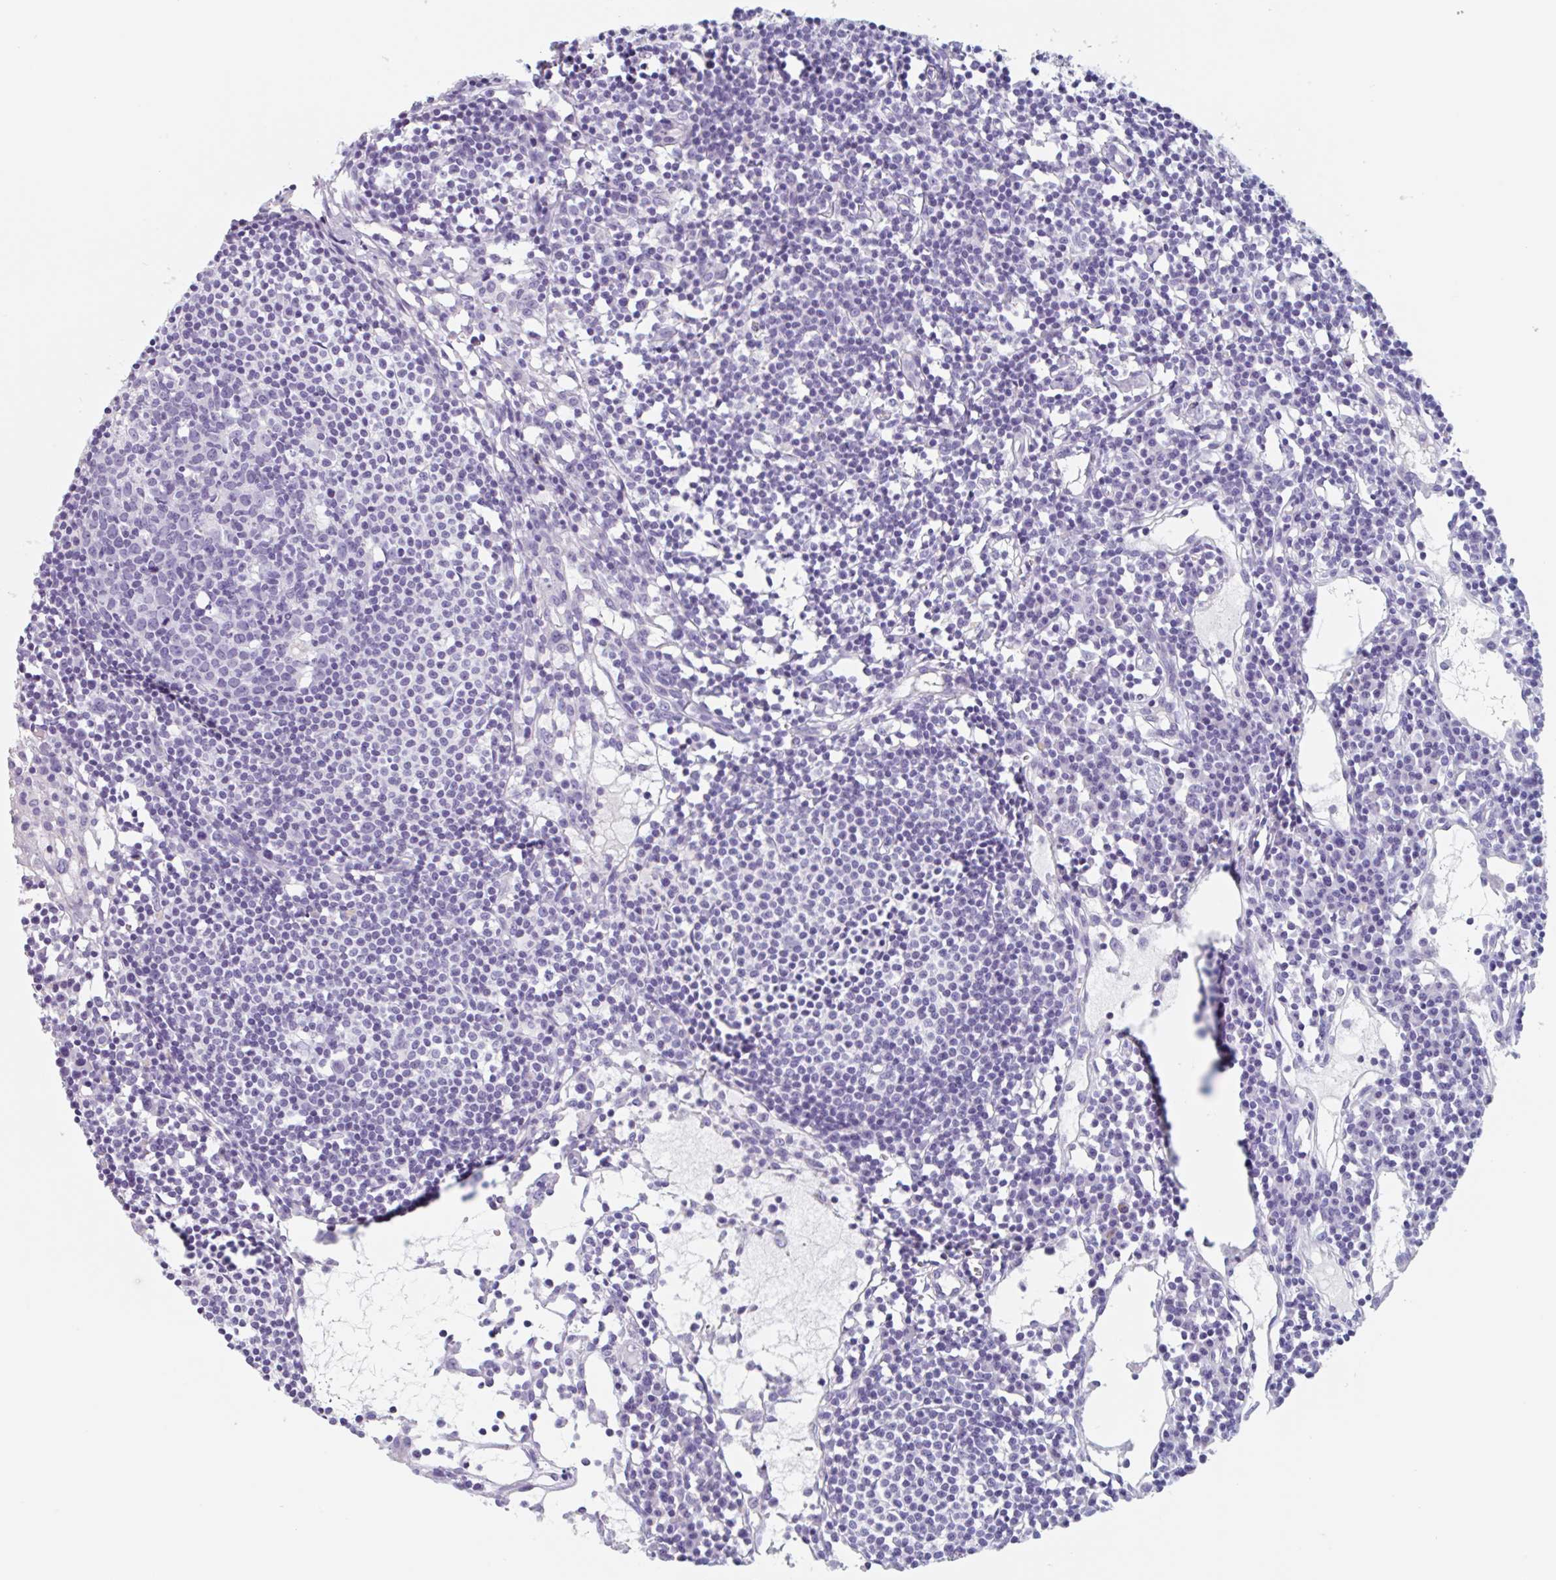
{"staining": {"intensity": "negative", "quantity": "none", "location": "none"}, "tissue": "lymph node", "cell_type": "Germinal center cells", "image_type": "normal", "snomed": [{"axis": "morphology", "description": "Normal tissue, NOS"}, {"axis": "topography", "description": "Lymph node"}], "caption": "Immunohistochemistry (IHC) histopathology image of unremarkable lymph node stained for a protein (brown), which displays no staining in germinal center cells.", "gene": "EMC4", "patient": {"sex": "female", "age": 78}}